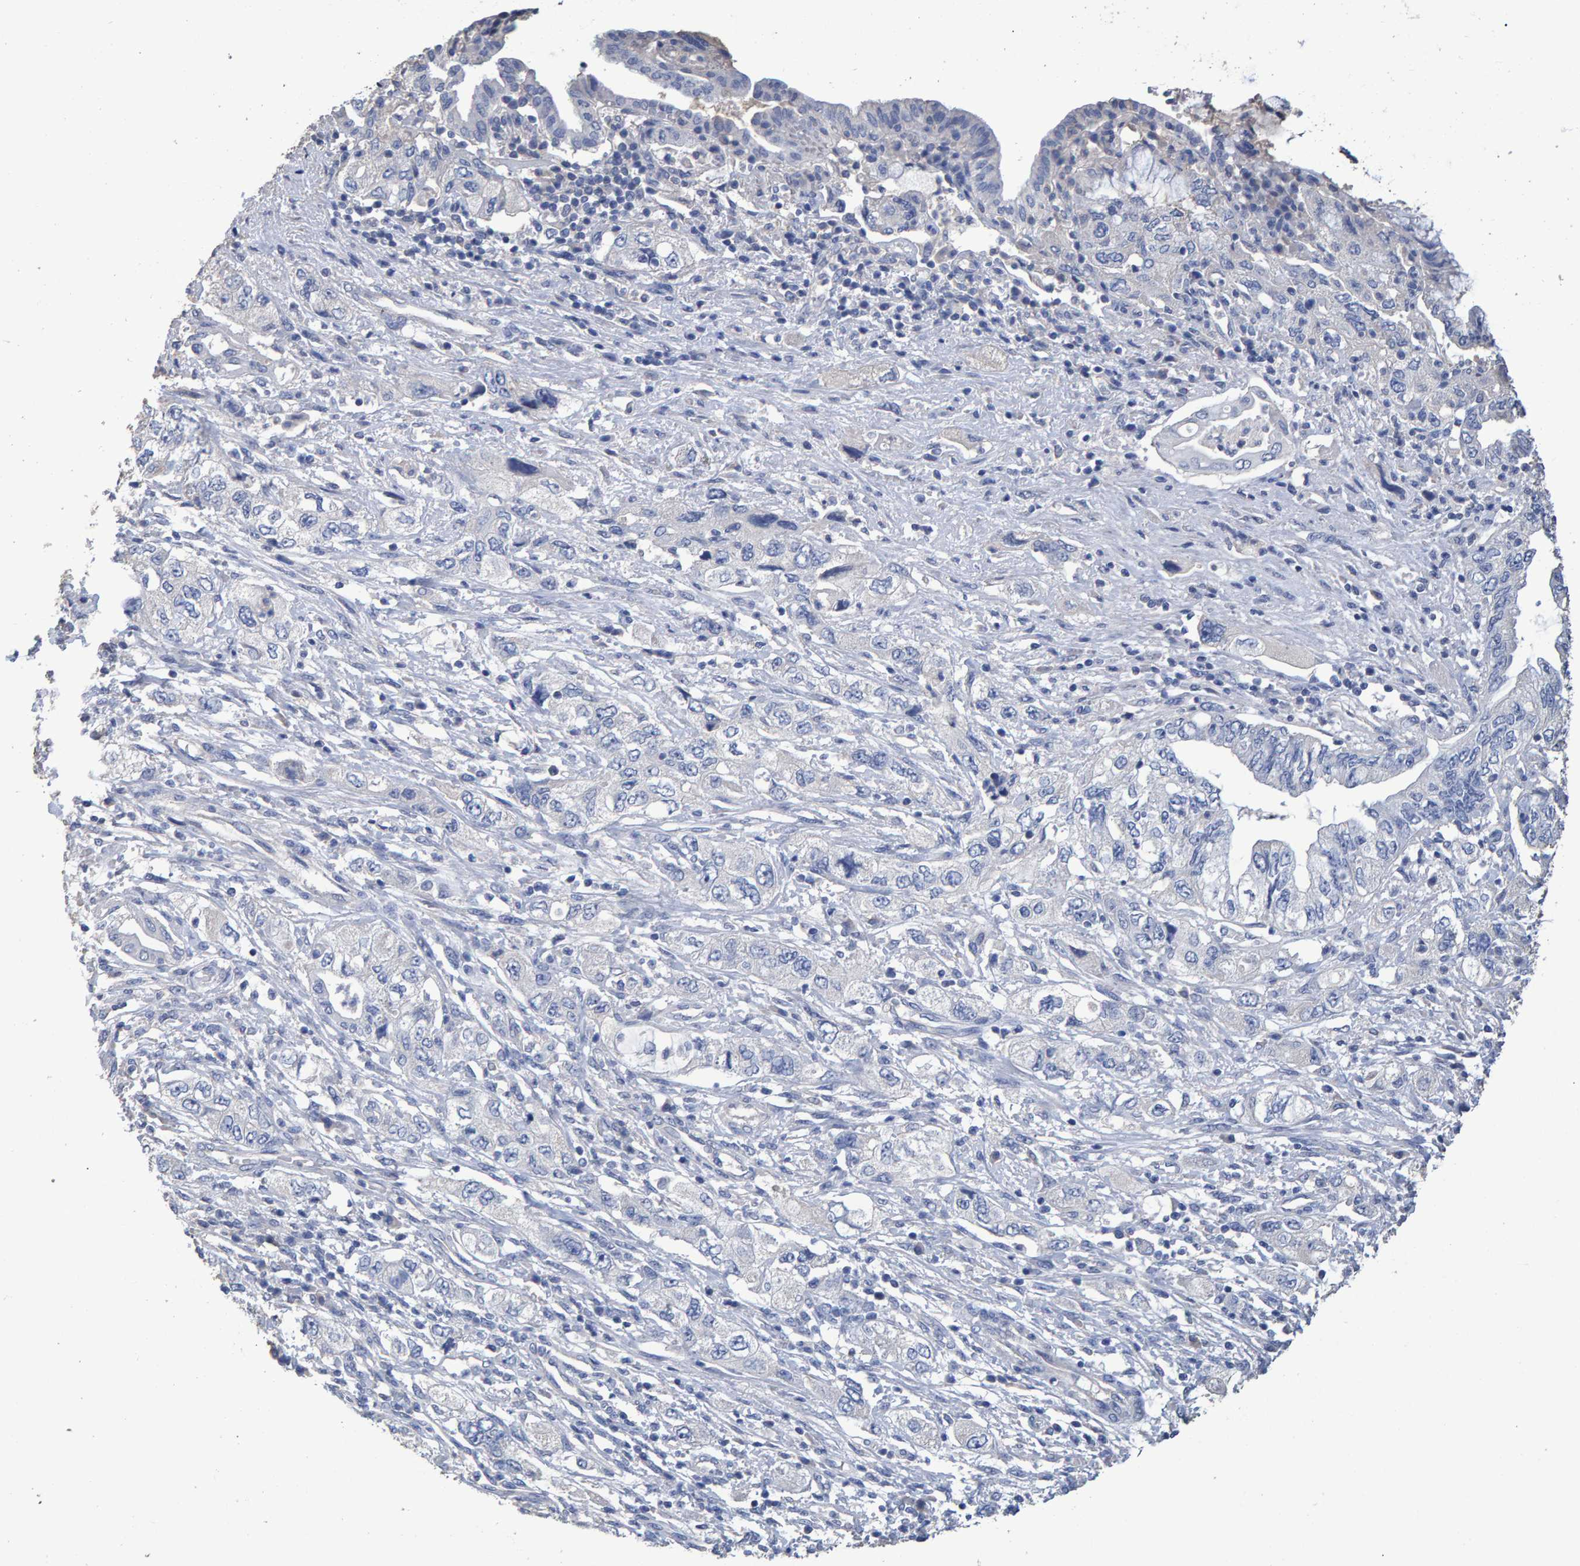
{"staining": {"intensity": "negative", "quantity": "none", "location": "none"}, "tissue": "pancreatic cancer", "cell_type": "Tumor cells", "image_type": "cancer", "snomed": [{"axis": "morphology", "description": "Adenocarcinoma, NOS"}, {"axis": "topography", "description": "Pancreas"}], "caption": "A histopathology image of pancreatic adenocarcinoma stained for a protein shows no brown staining in tumor cells.", "gene": "HEMGN", "patient": {"sex": "female", "age": 73}}